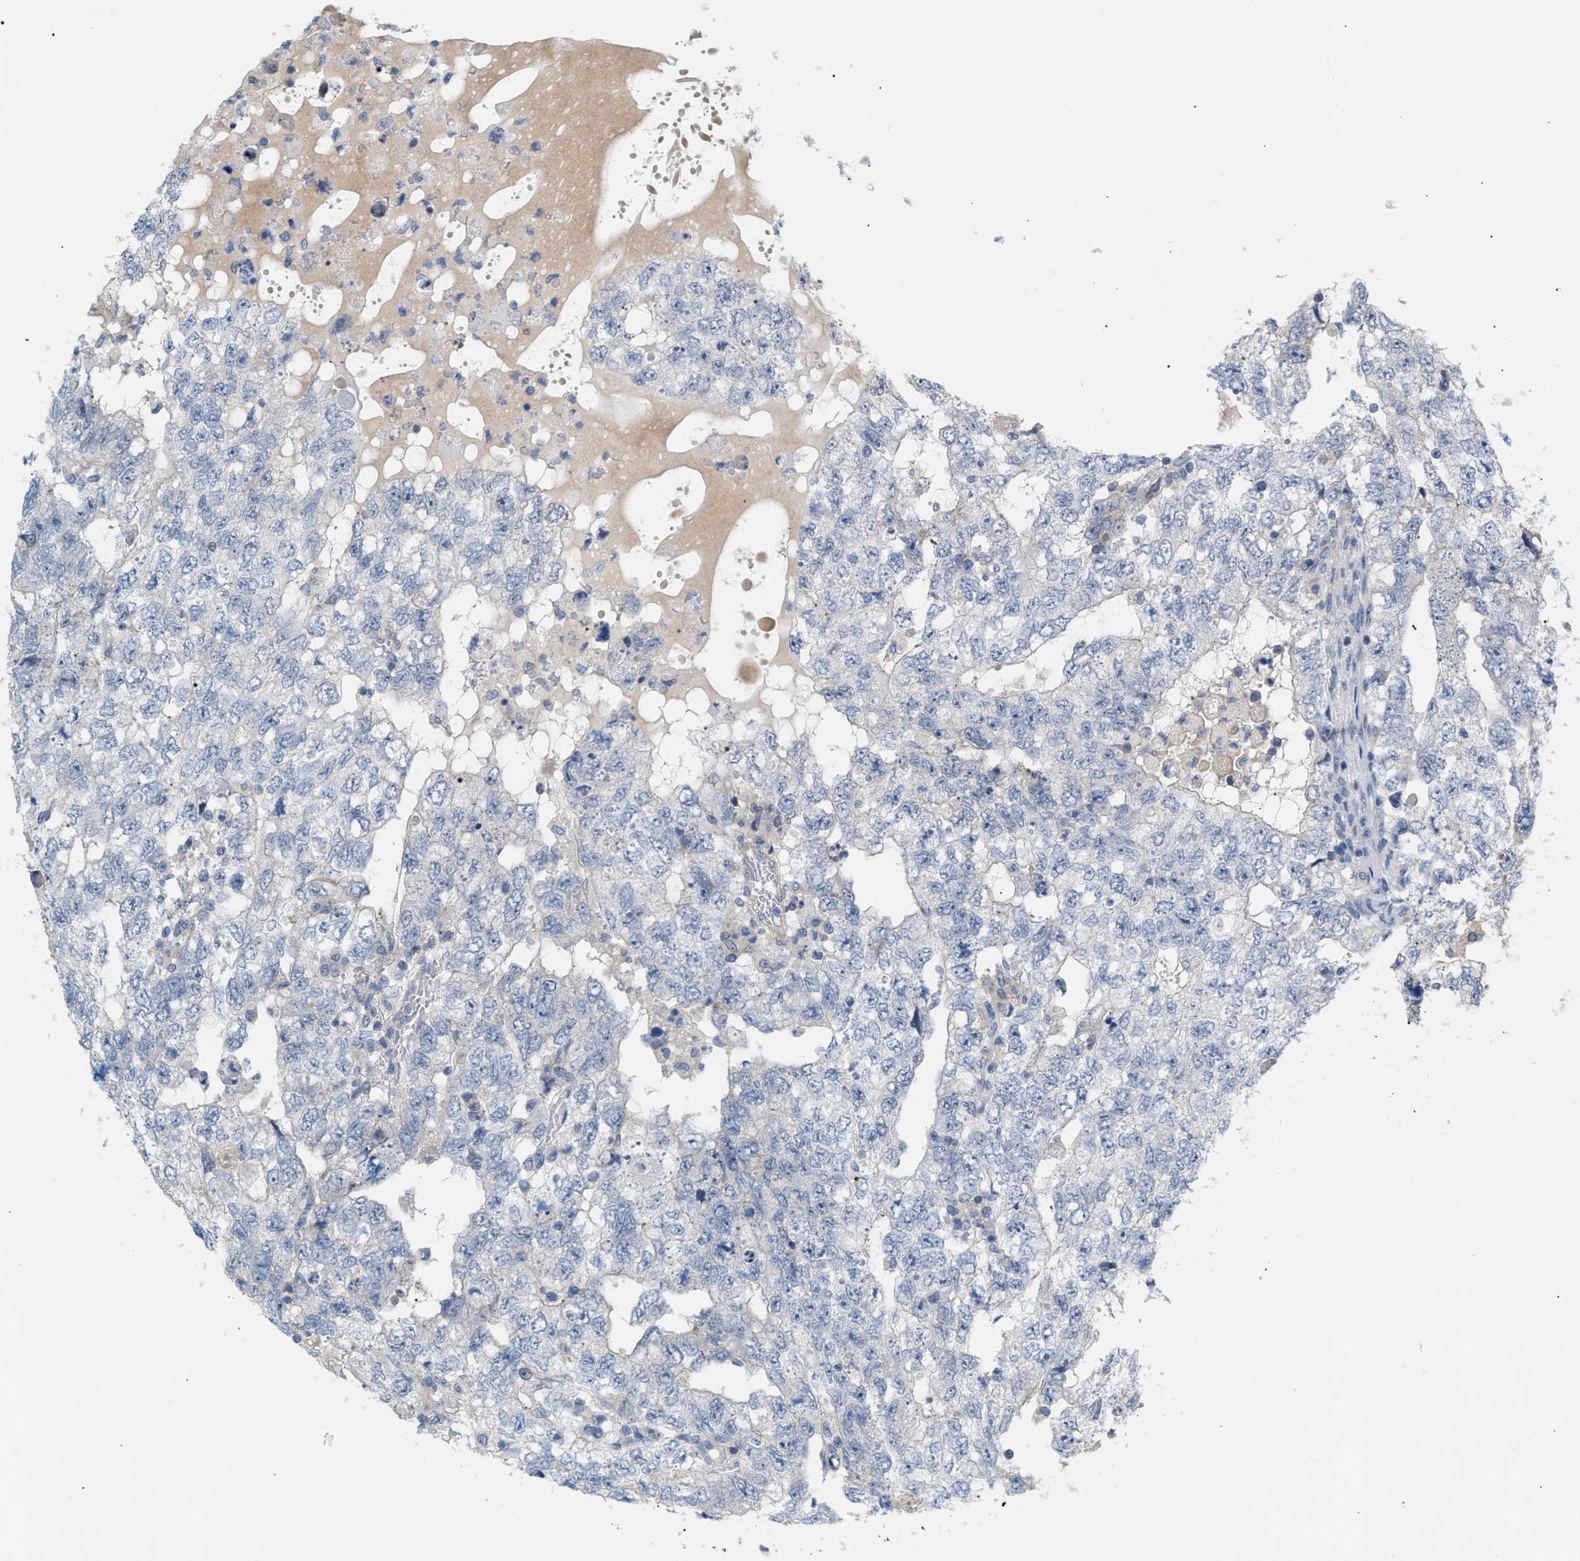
{"staining": {"intensity": "negative", "quantity": "none", "location": "none"}, "tissue": "testis cancer", "cell_type": "Tumor cells", "image_type": "cancer", "snomed": [{"axis": "morphology", "description": "Carcinoma, Embryonal, NOS"}, {"axis": "topography", "description": "Testis"}], "caption": "Immunohistochemical staining of human testis cancer displays no significant staining in tumor cells.", "gene": "LRCH1", "patient": {"sex": "male", "age": 36}}